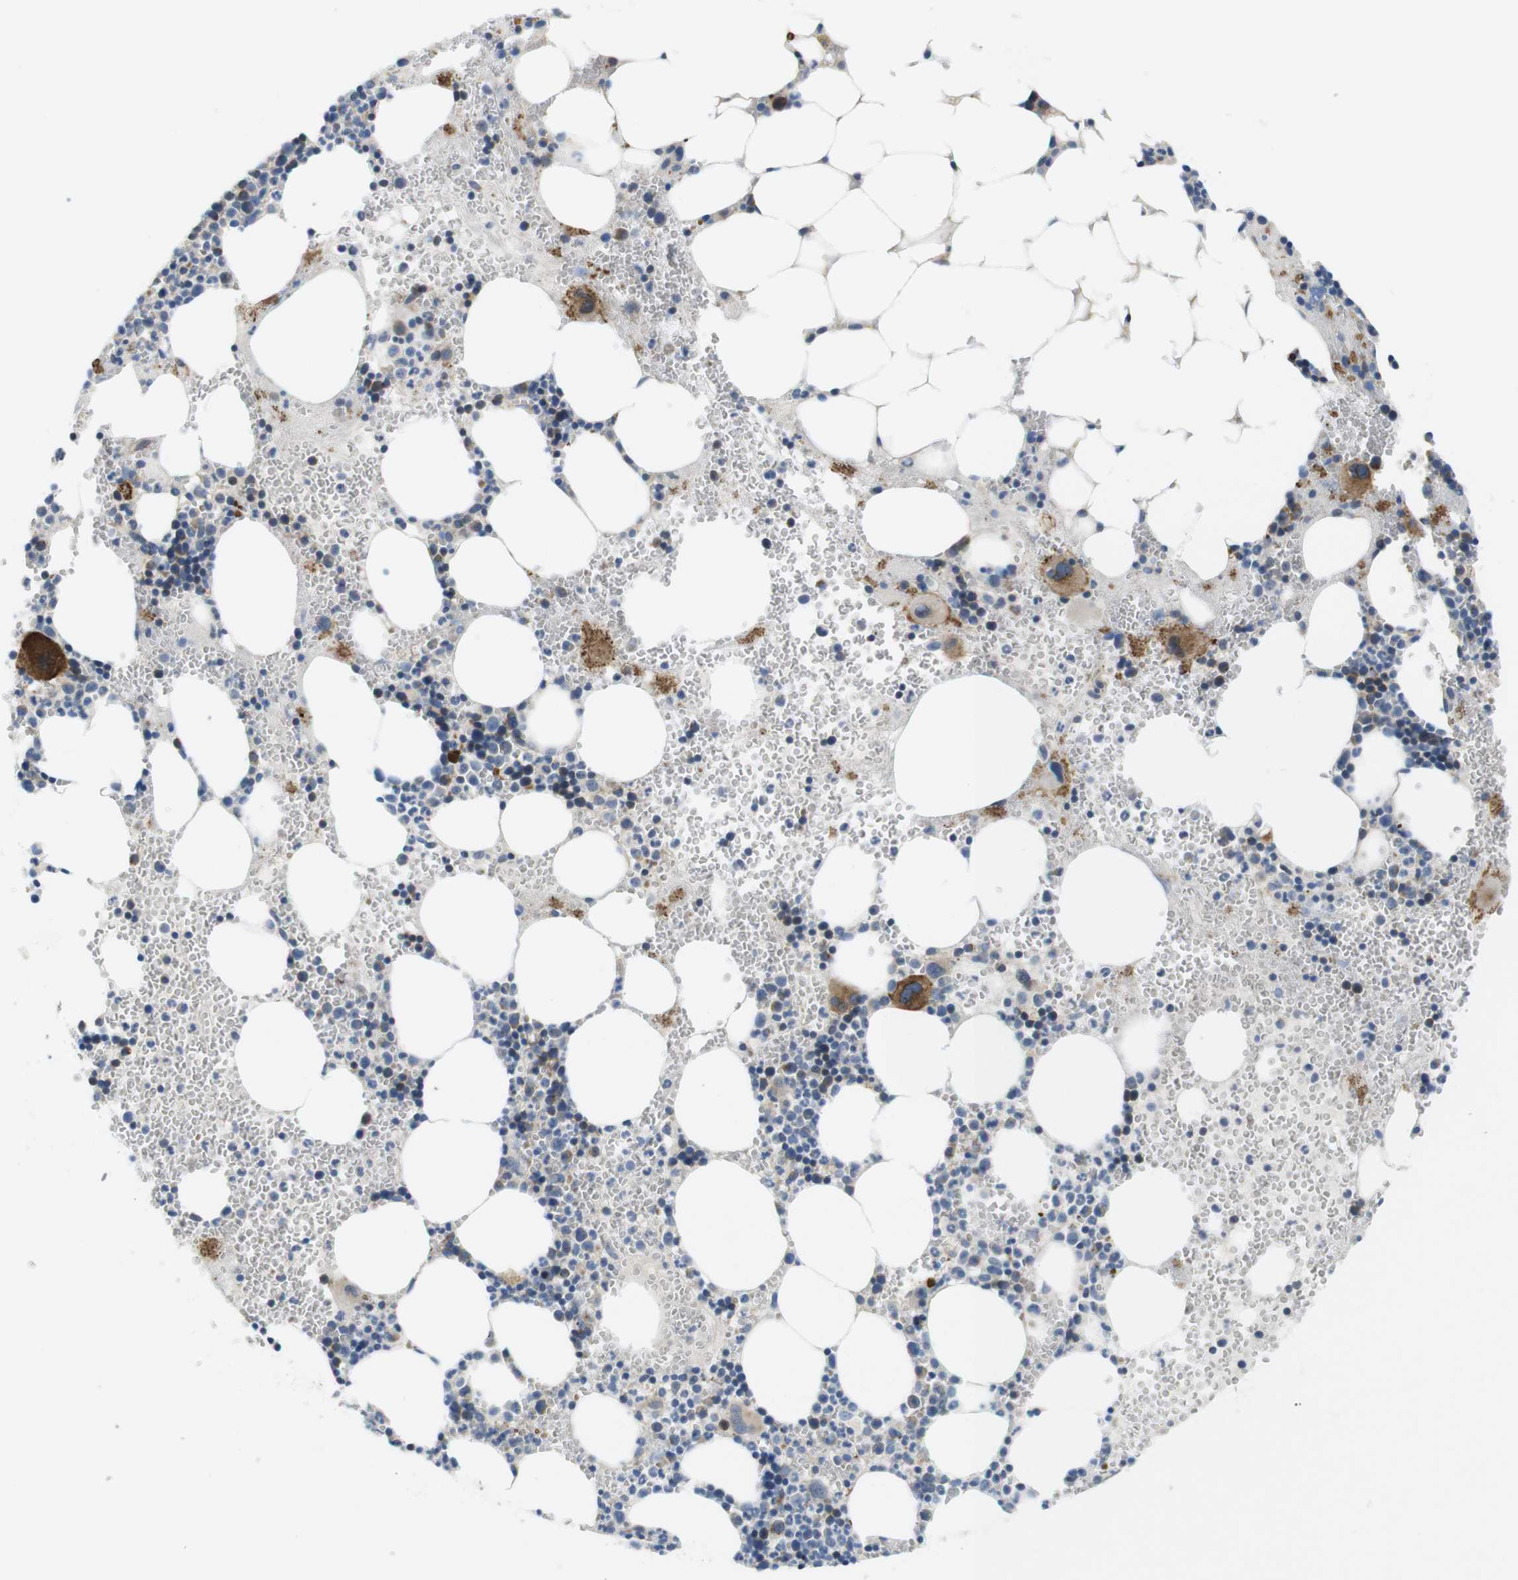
{"staining": {"intensity": "moderate", "quantity": "<25%", "location": "cytoplasmic/membranous"}, "tissue": "bone marrow", "cell_type": "Hematopoietic cells", "image_type": "normal", "snomed": [{"axis": "morphology", "description": "Normal tissue, NOS"}, {"axis": "morphology", "description": "Inflammation, NOS"}, {"axis": "topography", "description": "Bone marrow"}], "caption": "The photomicrograph reveals a brown stain indicating the presence of a protein in the cytoplasmic/membranous of hematopoietic cells in bone marrow.", "gene": "MARCHF1", "patient": {"sex": "female", "age": 76}}